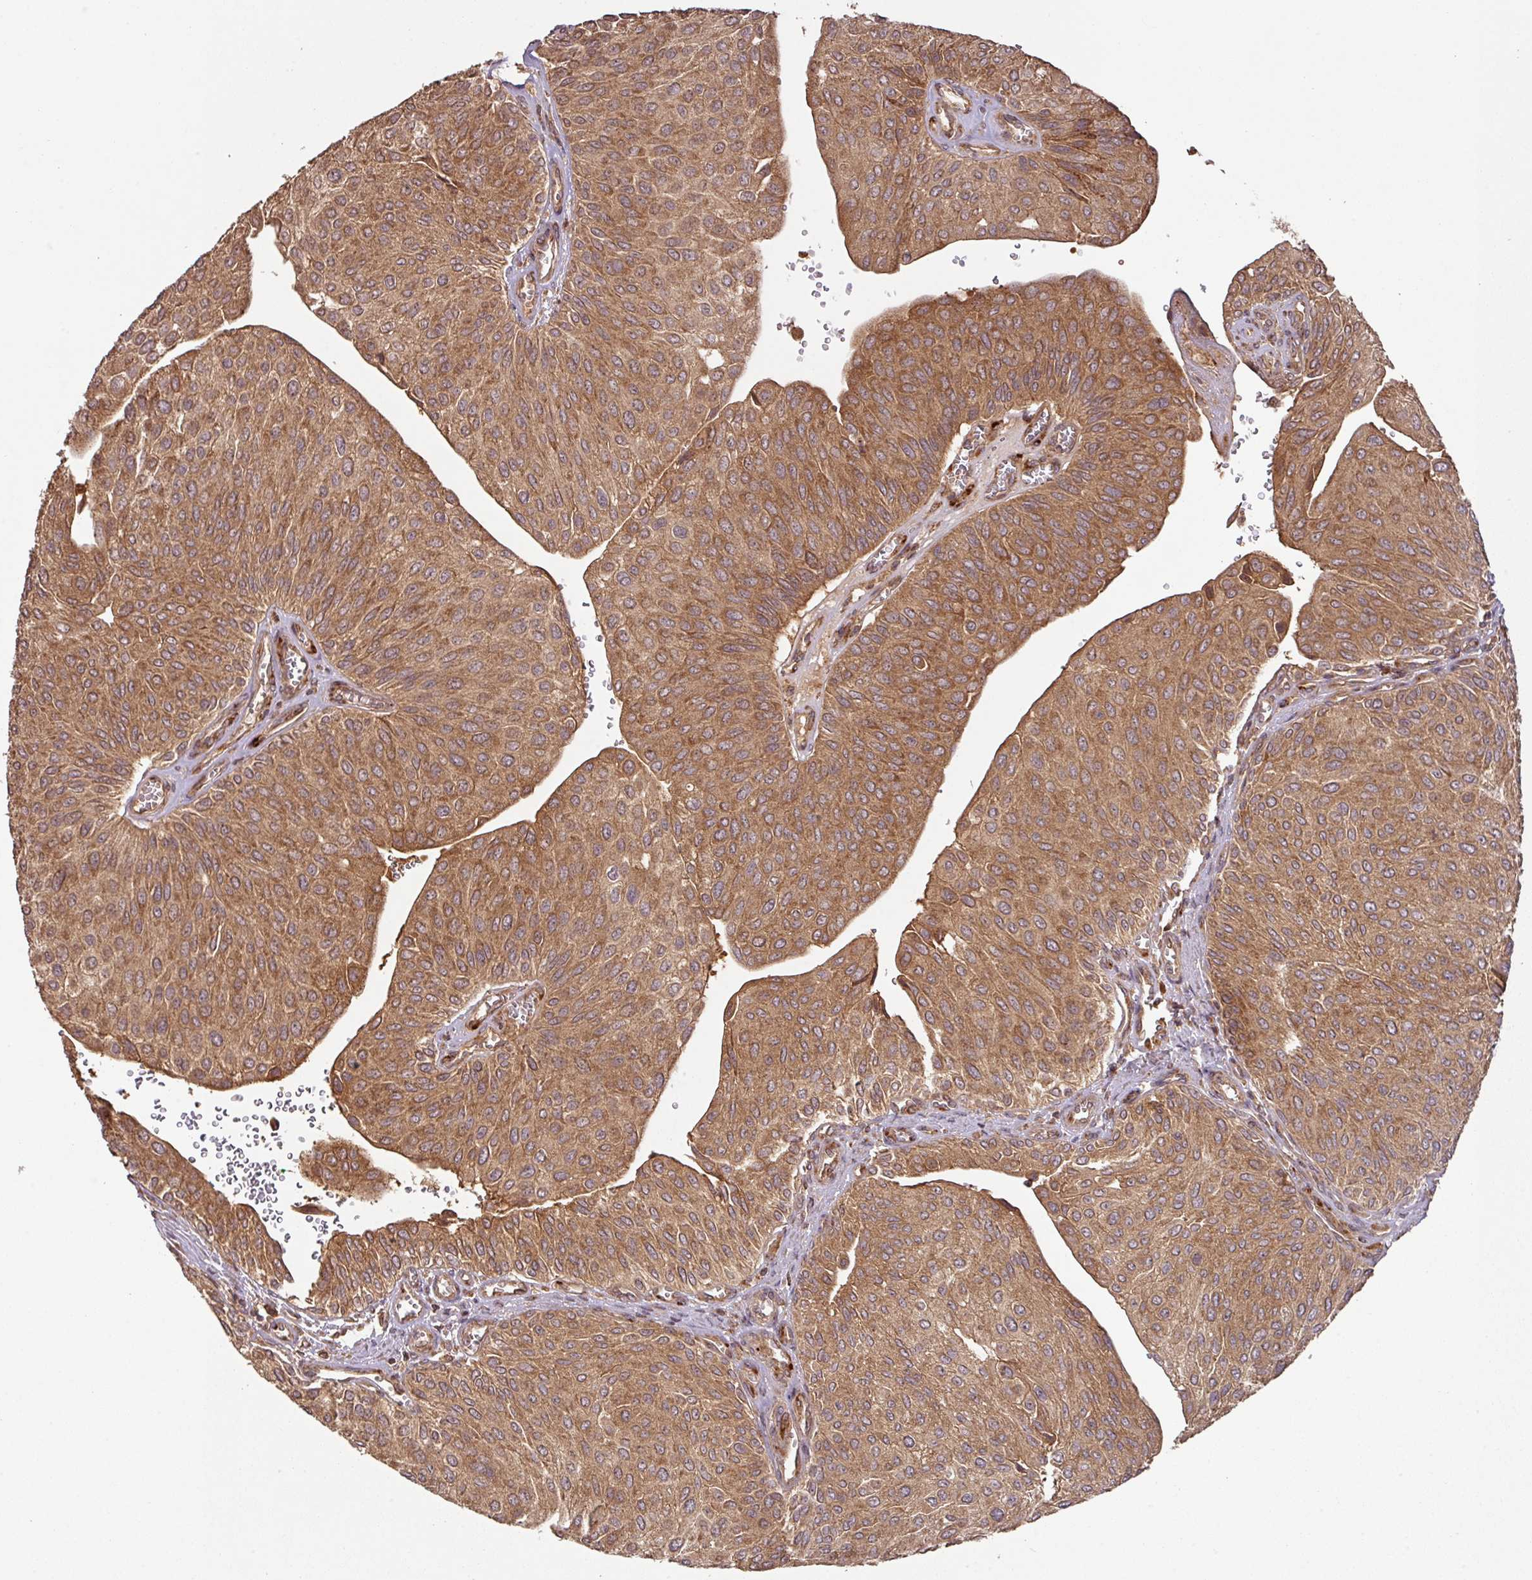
{"staining": {"intensity": "strong", "quantity": ">75%", "location": "cytoplasmic/membranous"}, "tissue": "urothelial cancer", "cell_type": "Tumor cells", "image_type": "cancer", "snomed": [{"axis": "morphology", "description": "Urothelial carcinoma, NOS"}, {"axis": "topography", "description": "Urinary bladder"}], "caption": "Immunohistochemical staining of human urothelial cancer exhibits high levels of strong cytoplasmic/membranous protein positivity in approximately >75% of tumor cells. The protein is stained brown, and the nuclei are stained in blue (DAB (3,3'-diaminobenzidine) IHC with brightfield microscopy, high magnification).", "gene": "MRRF", "patient": {"sex": "male", "age": 67}}